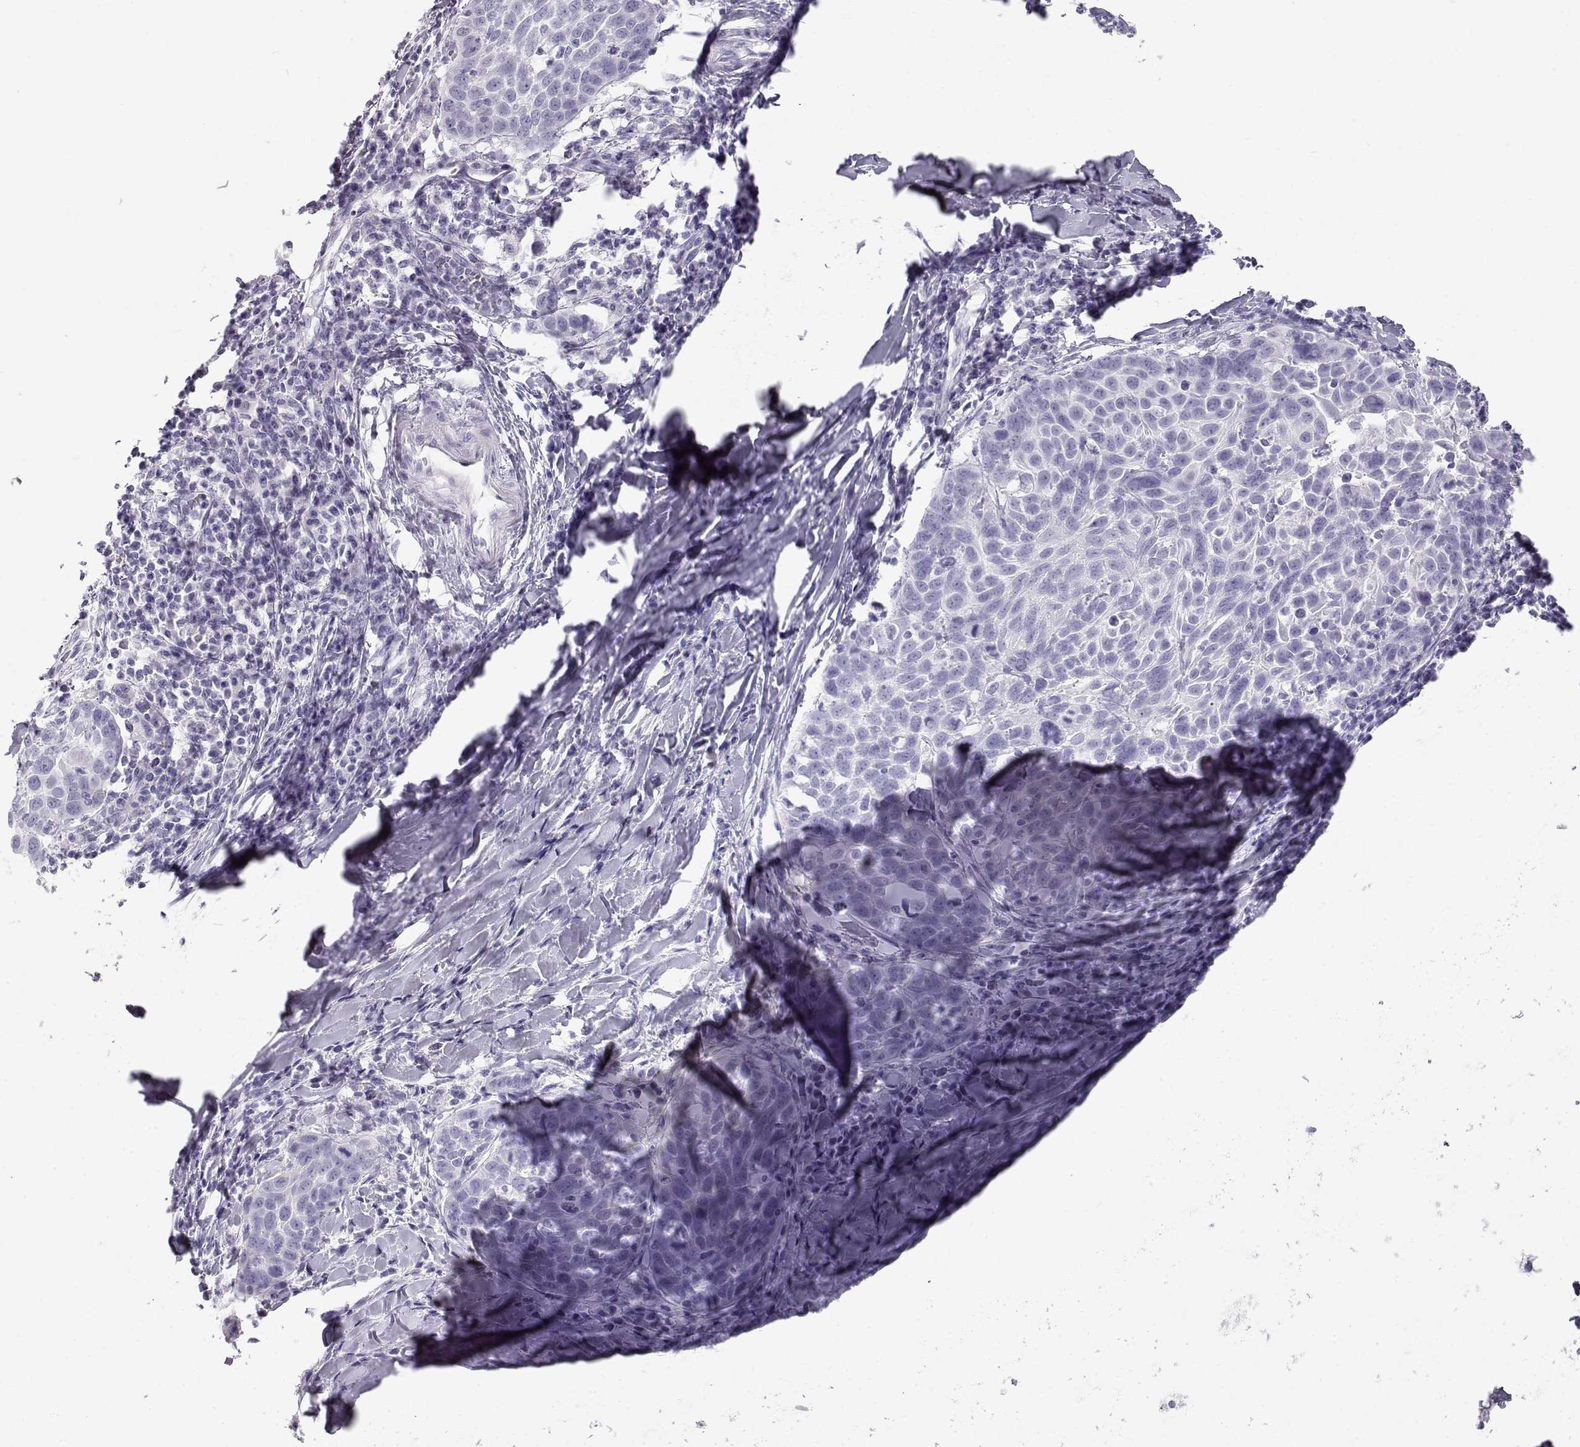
{"staining": {"intensity": "negative", "quantity": "none", "location": "none"}, "tissue": "lung cancer", "cell_type": "Tumor cells", "image_type": "cancer", "snomed": [{"axis": "morphology", "description": "Squamous cell carcinoma, NOS"}, {"axis": "topography", "description": "Lung"}], "caption": "Tumor cells are negative for protein expression in human lung cancer.", "gene": "TKTL1", "patient": {"sex": "male", "age": 57}}